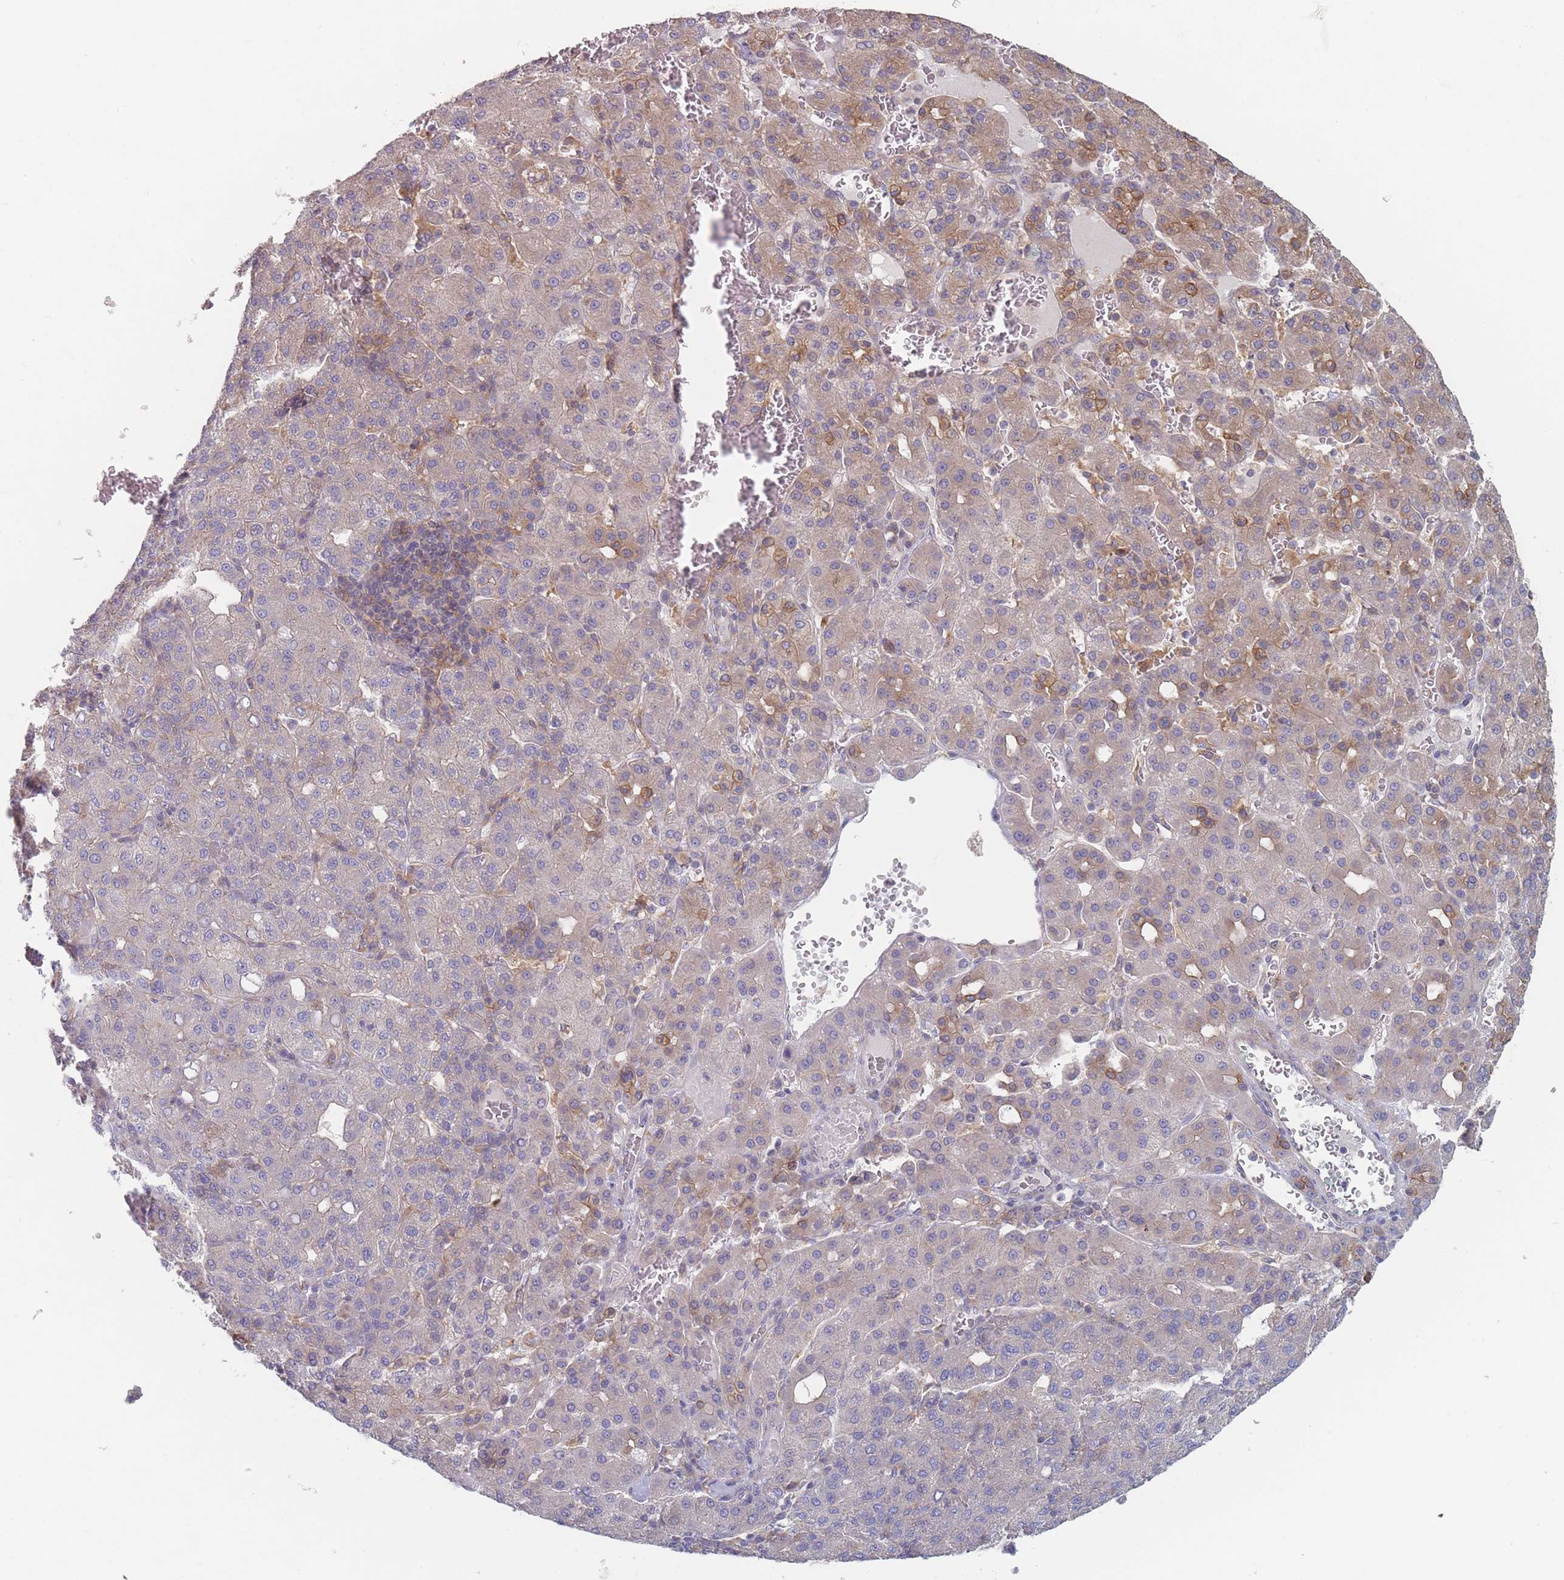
{"staining": {"intensity": "moderate", "quantity": "<25%", "location": "cytoplasmic/membranous"}, "tissue": "liver cancer", "cell_type": "Tumor cells", "image_type": "cancer", "snomed": [{"axis": "morphology", "description": "Carcinoma, Hepatocellular, NOS"}, {"axis": "topography", "description": "Liver"}], "caption": "IHC (DAB (3,3'-diaminobenzidine)) staining of liver hepatocellular carcinoma reveals moderate cytoplasmic/membranous protein expression in about <25% of tumor cells. The protein of interest is stained brown, and the nuclei are stained in blue (DAB IHC with brightfield microscopy, high magnification).", "gene": "EFCC1", "patient": {"sex": "male", "age": 65}}